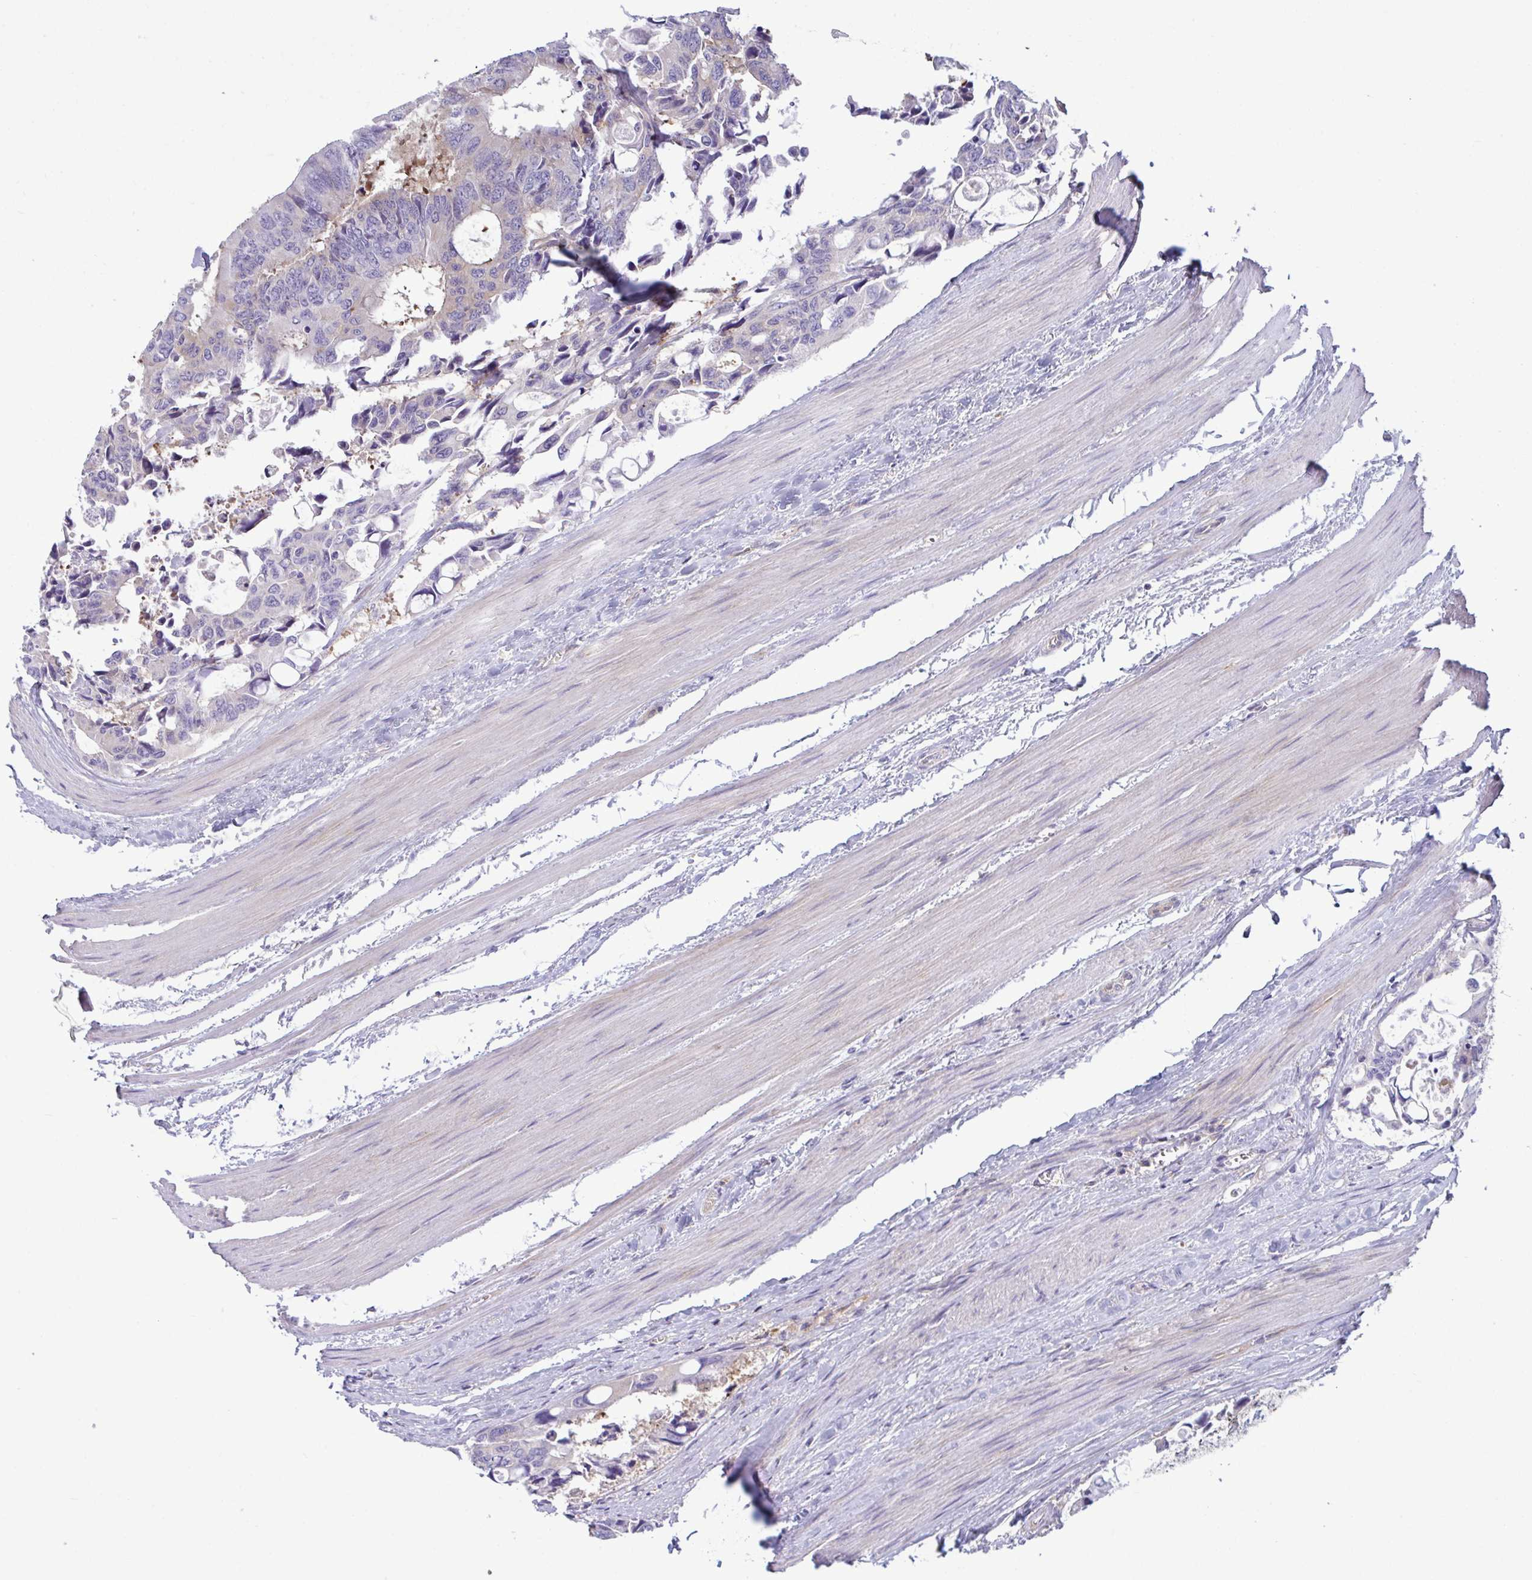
{"staining": {"intensity": "negative", "quantity": "none", "location": "none"}, "tissue": "colorectal cancer", "cell_type": "Tumor cells", "image_type": "cancer", "snomed": [{"axis": "morphology", "description": "Adenocarcinoma, NOS"}, {"axis": "topography", "description": "Rectum"}], "caption": "An IHC image of adenocarcinoma (colorectal) is shown. There is no staining in tumor cells of adenocarcinoma (colorectal).", "gene": "TSC22D3", "patient": {"sex": "male", "age": 76}}